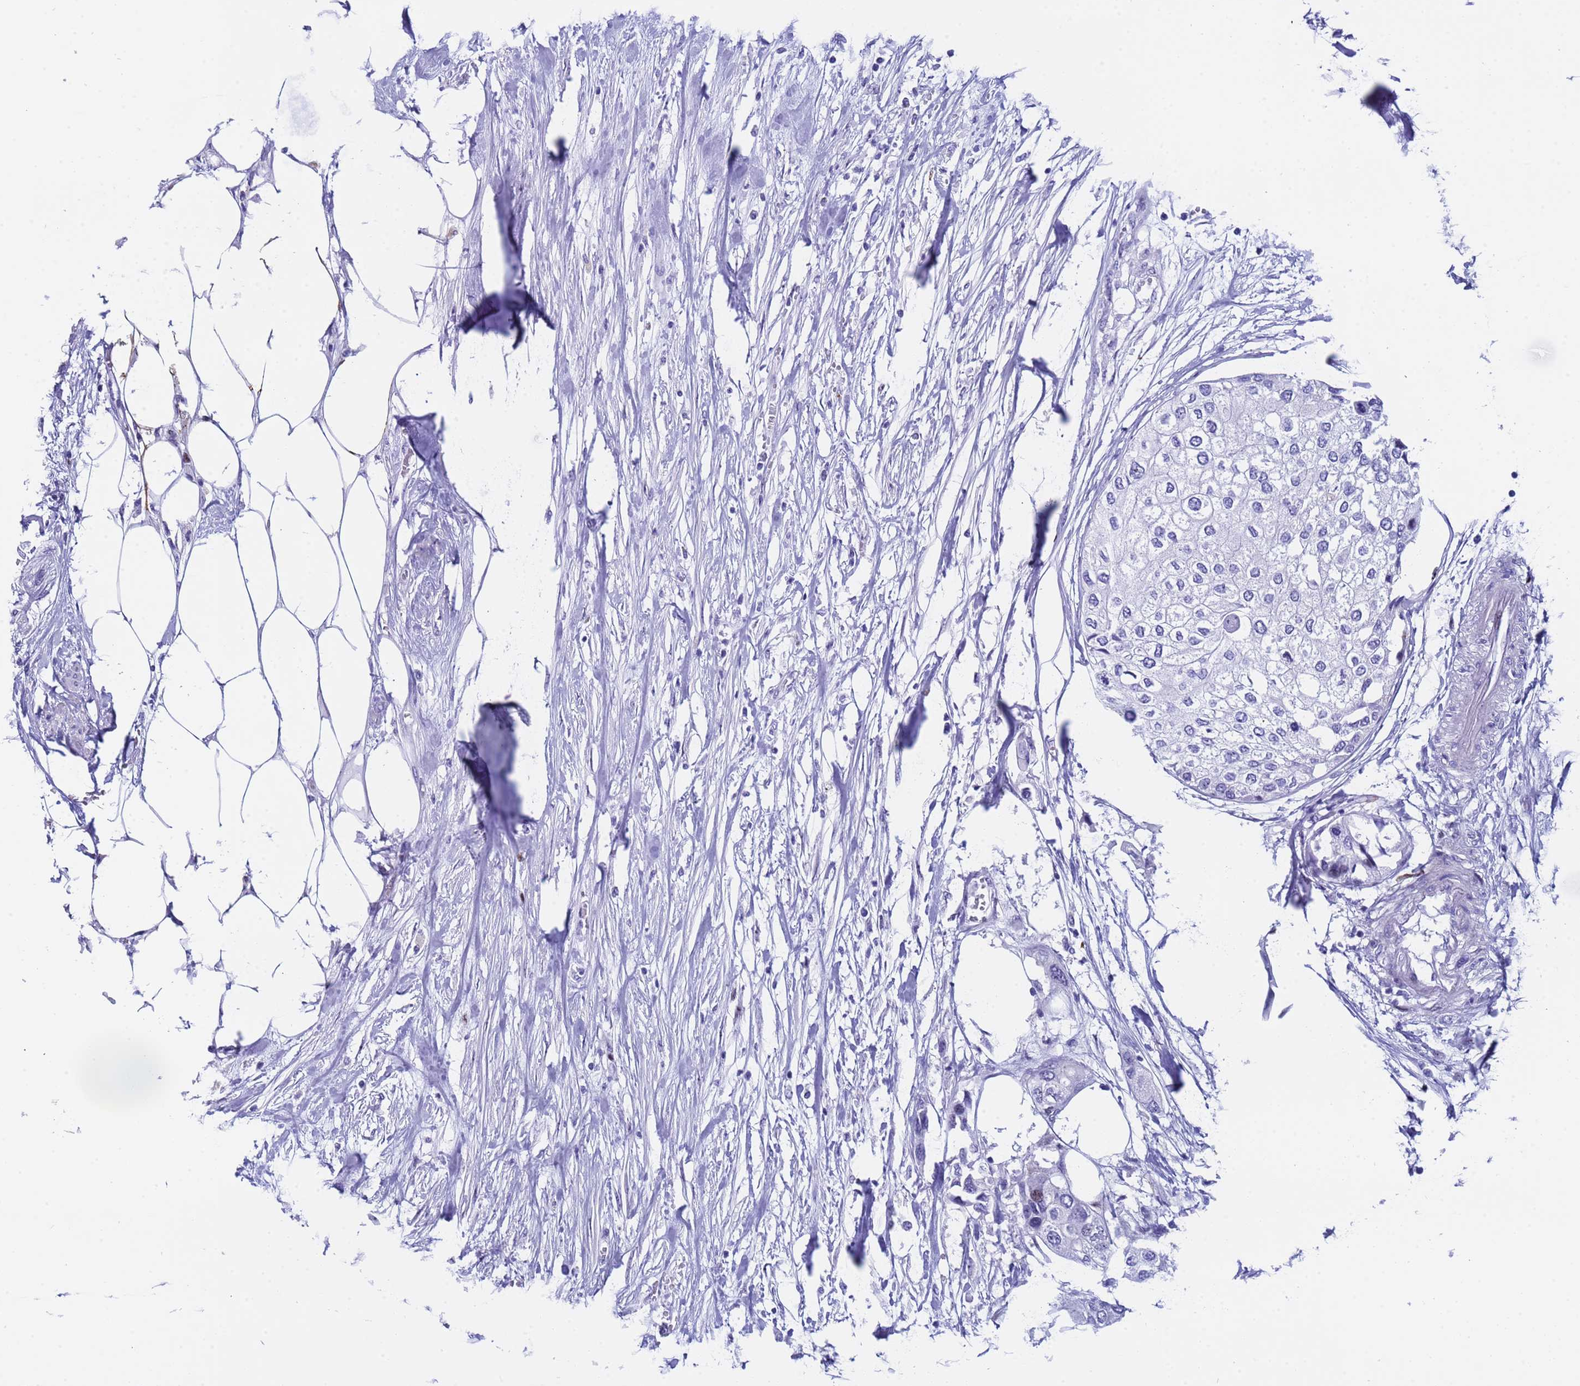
{"staining": {"intensity": "negative", "quantity": "none", "location": "none"}, "tissue": "urothelial cancer", "cell_type": "Tumor cells", "image_type": "cancer", "snomed": [{"axis": "morphology", "description": "Urothelial carcinoma, High grade"}, {"axis": "topography", "description": "Urinary bladder"}], "caption": "IHC of urothelial cancer shows no expression in tumor cells.", "gene": "POP5", "patient": {"sex": "male", "age": 64}}